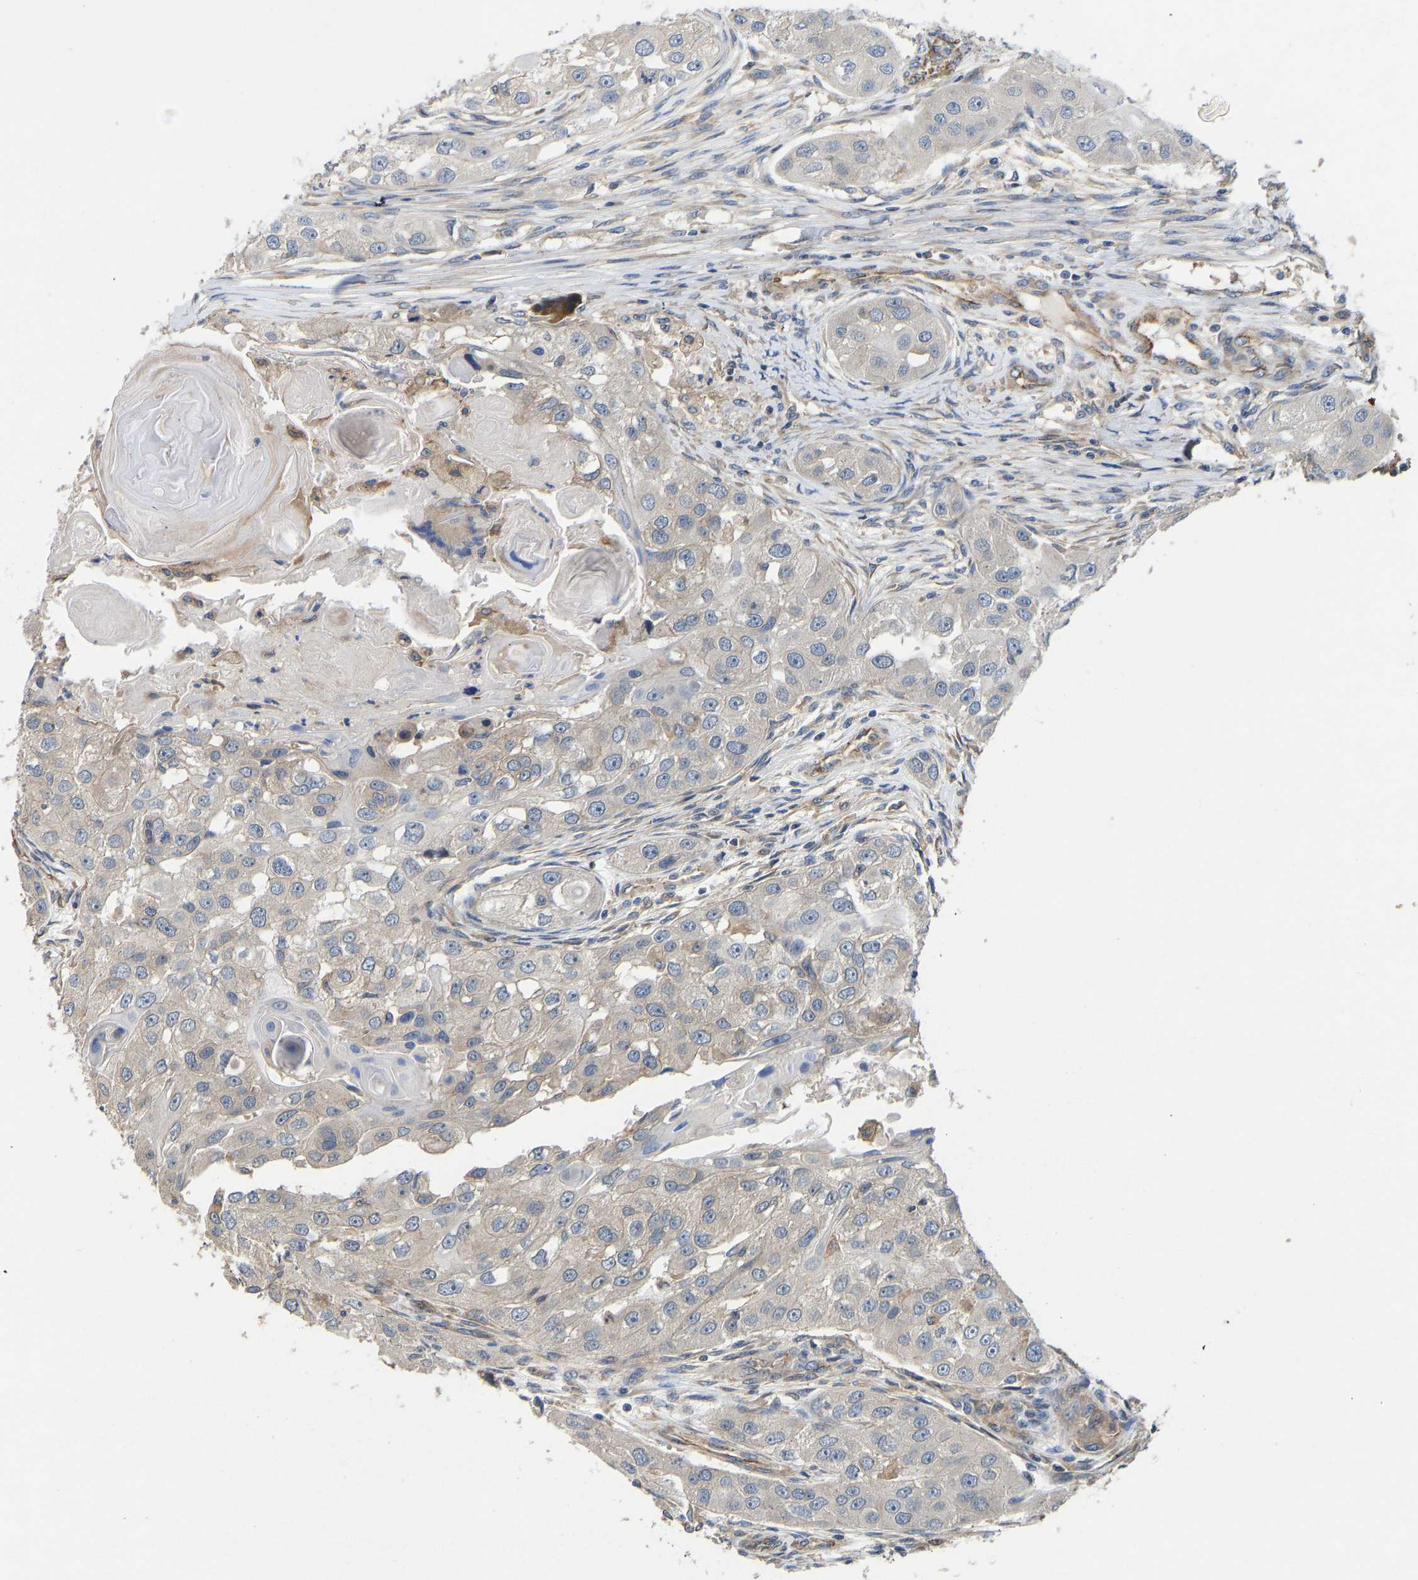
{"staining": {"intensity": "negative", "quantity": "none", "location": "none"}, "tissue": "head and neck cancer", "cell_type": "Tumor cells", "image_type": "cancer", "snomed": [{"axis": "morphology", "description": "Normal tissue, NOS"}, {"axis": "morphology", "description": "Squamous cell carcinoma, NOS"}, {"axis": "topography", "description": "Skeletal muscle"}, {"axis": "topography", "description": "Head-Neck"}], "caption": "There is no significant staining in tumor cells of squamous cell carcinoma (head and neck).", "gene": "ELMO2", "patient": {"sex": "male", "age": 51}}